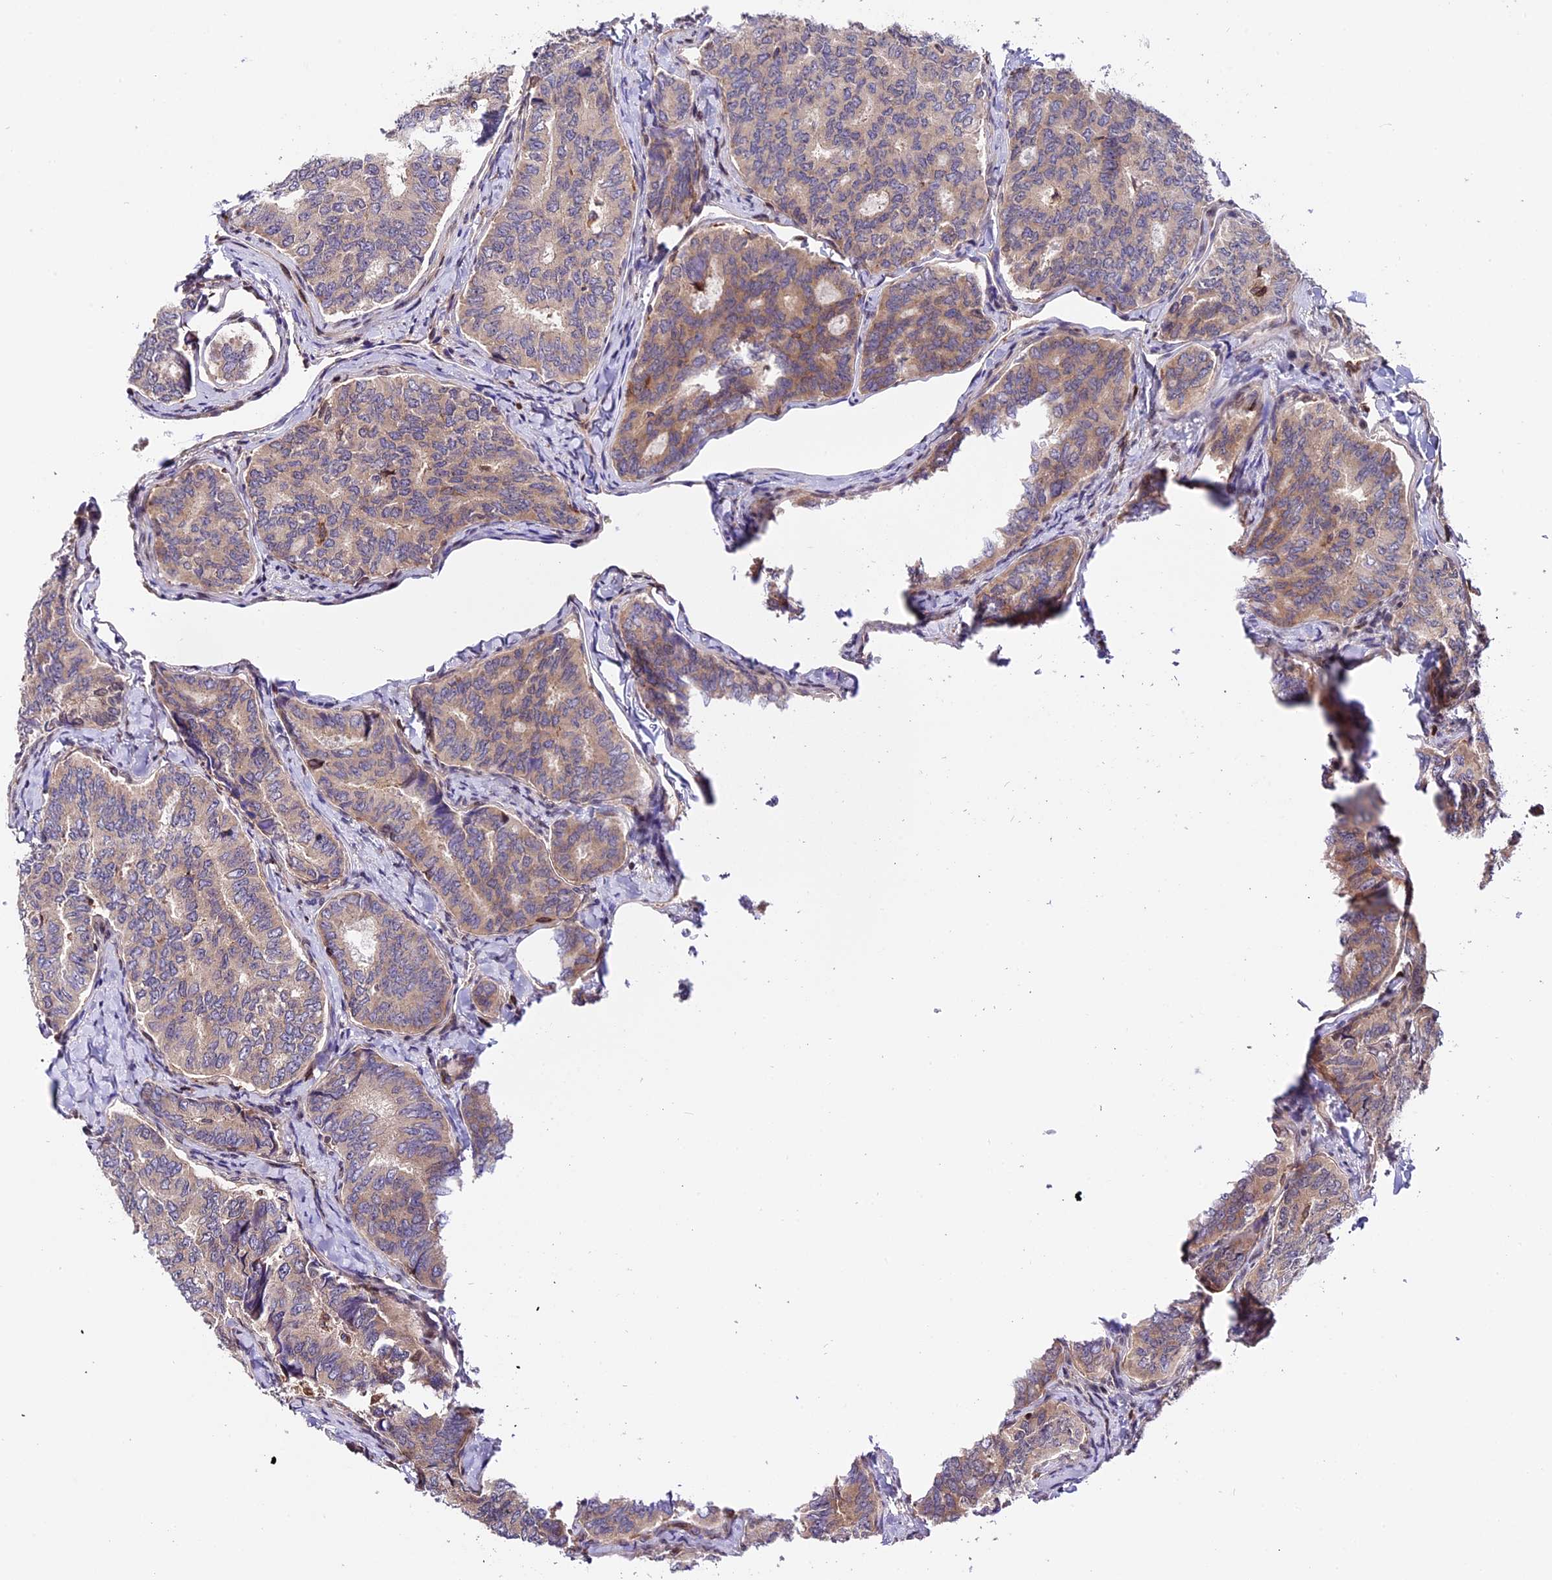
{"staining": {"intensity": "weak", "quantity": ">75%", "location": "cytoplasmic/membranous"}, "tissue": "thyroid cancer", "cell_type": "Tumor cells", "image_type": "cancer", "snomed": [{"axis": "morphology", "description": "Papillary adenocarcinoma, NOS"}, {"axis": "topography", "description": "Thyroid gland"}], "caption": "Thyroid papillary adenocarcinoma stained with DAB (3,3'-diaminobenzidine) IHC exhibits low levels of weak cytoplasmic/membranous positivity in about >75% of tumor cells. (DAB (3,3'-diaminobenzidine) IHC with brightfield microscopy, high magnification).", "gene": "HERPUD1", "patient": {"sex": "female", "age": 35}}